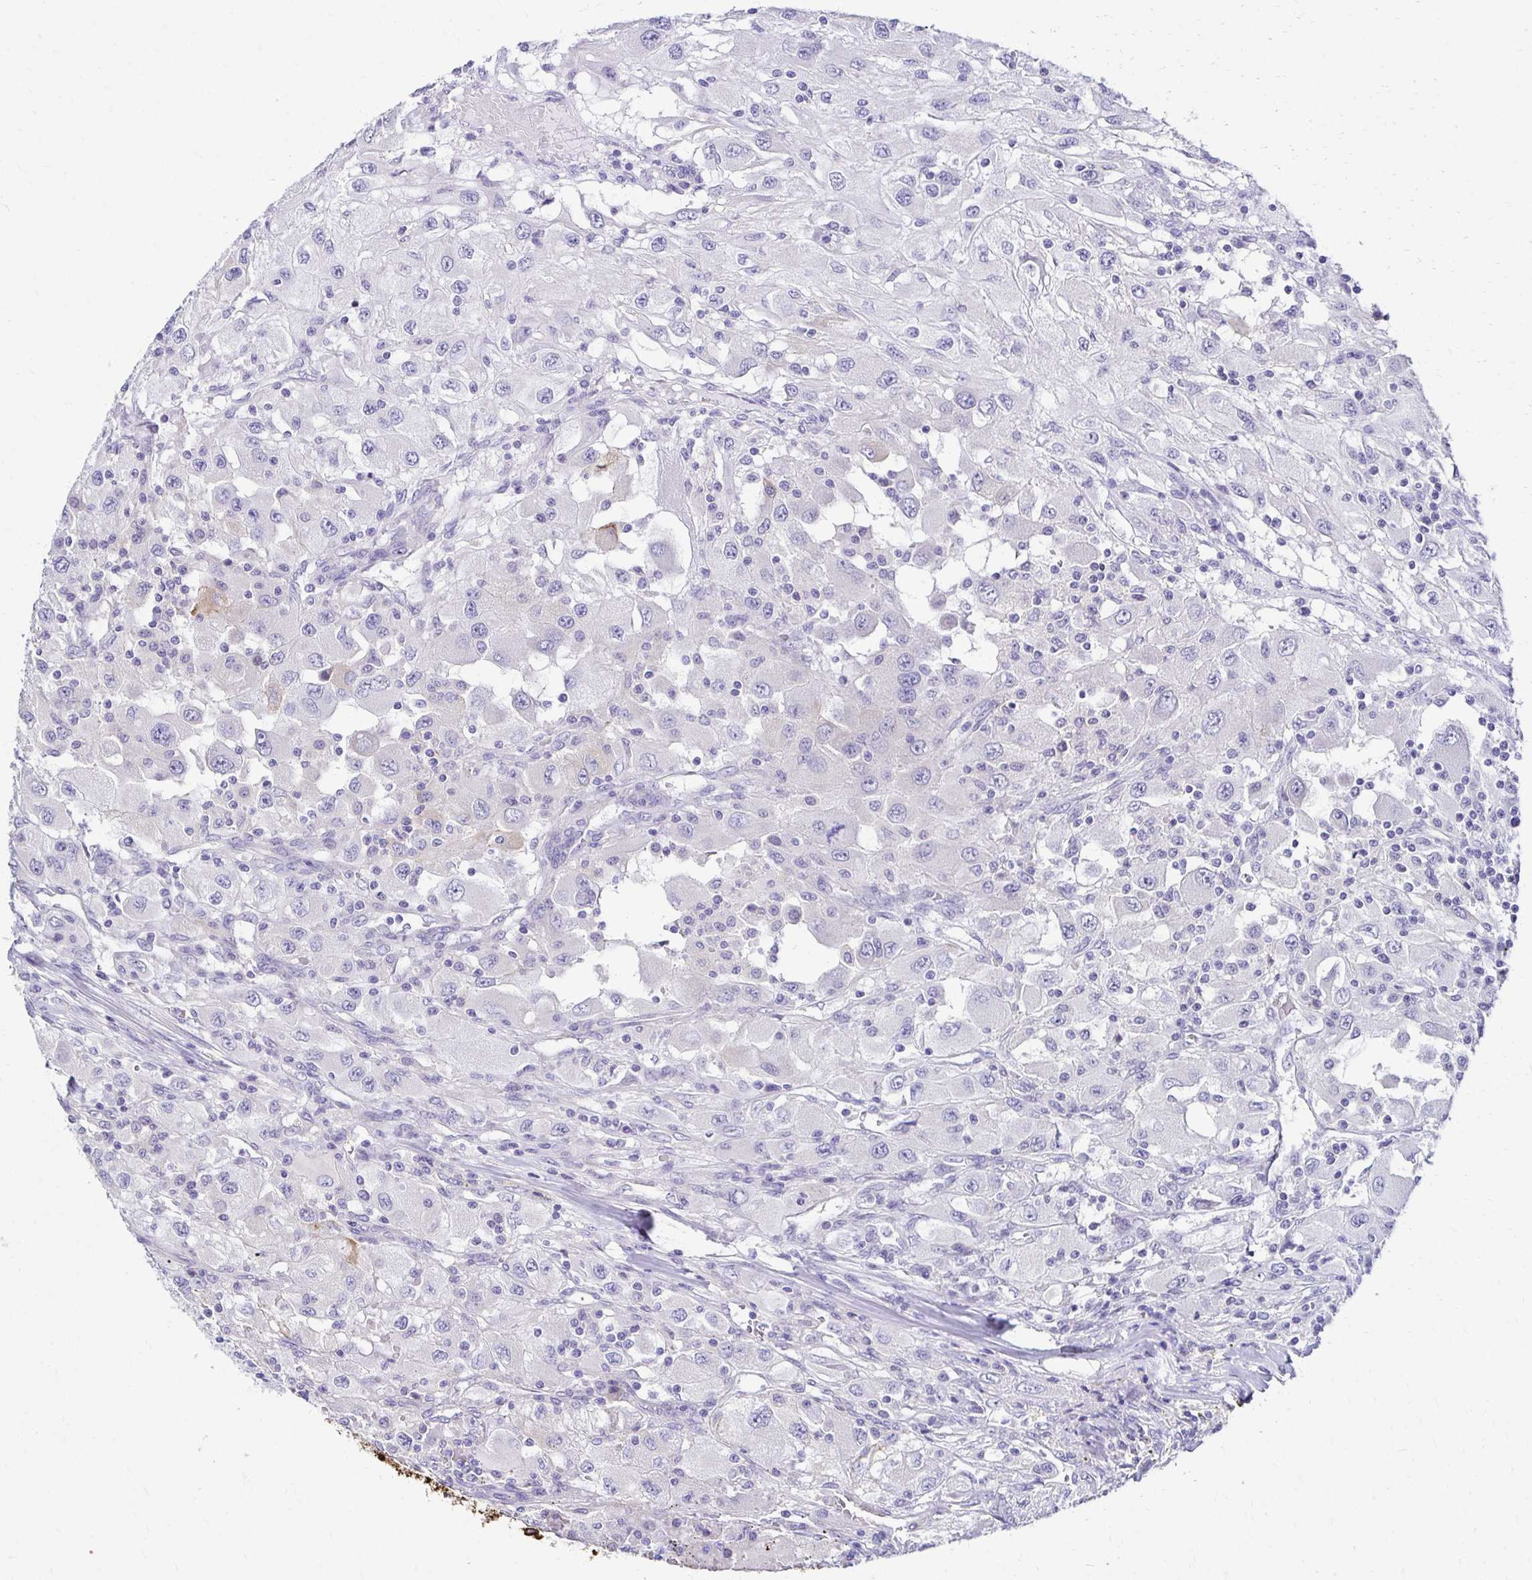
{"staining": {"intensity": "negative", "quantity": "none", "location": "none"}, "tissue": "renal cancer", "cell_type": "Tumor cells", "image_type": "cancer", "snomed": [{"axis": "morphology", "description": "Adenocarcinoma, NOS"}, {"axis": "topography", "description": "Kidney"}], "caption": "Immunohistochemistry (IHC) histopathology image of neoplastic tissue: renal adenocarcinoma stained with DAB shows no significant protein positivity in tumor cells.", "gene": "C1QTNF2", "patient": {"sex": "female", "age": 67}}